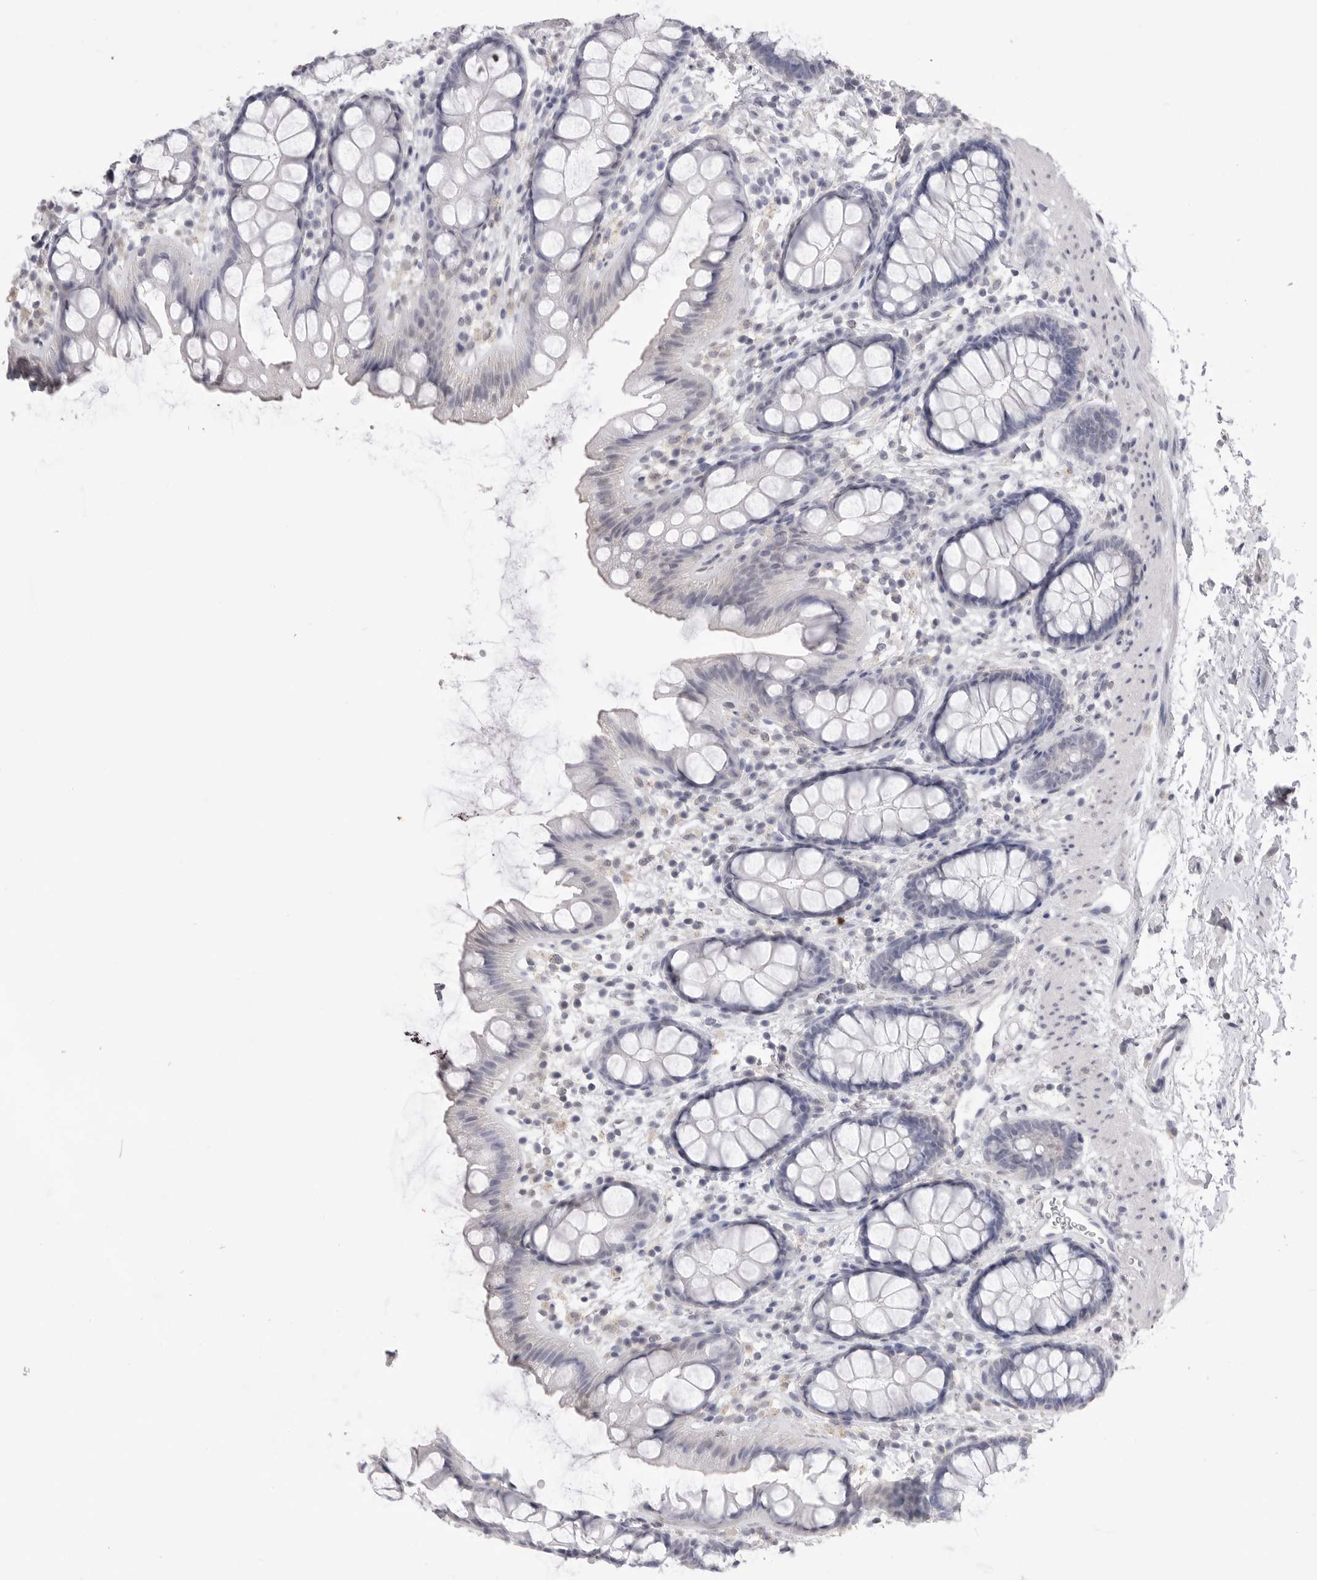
{"staining": {"intensity": "negative", "quantity": "none", "location": "none"}, "tissue": "rectum", "cell_type": "Glandular cells", "image_type": "normal", "snomed": [{"axis": "morphology", "description": "Normal tissue, NOS"}, {"axis": "topography", "description": "Rectum"}], "caption": "A high-resolution image shows immunohistochemistry staining of normal rectum, which demonstrates no significant staining in glandular cells. The staining is performed using DAB (3,3'-diaminobenzidine) brown chromogen with nuclei counter-stained in using hematoxylin.", "gene": "ICAM5", "patient": {"sex": "female", "age": 65}}